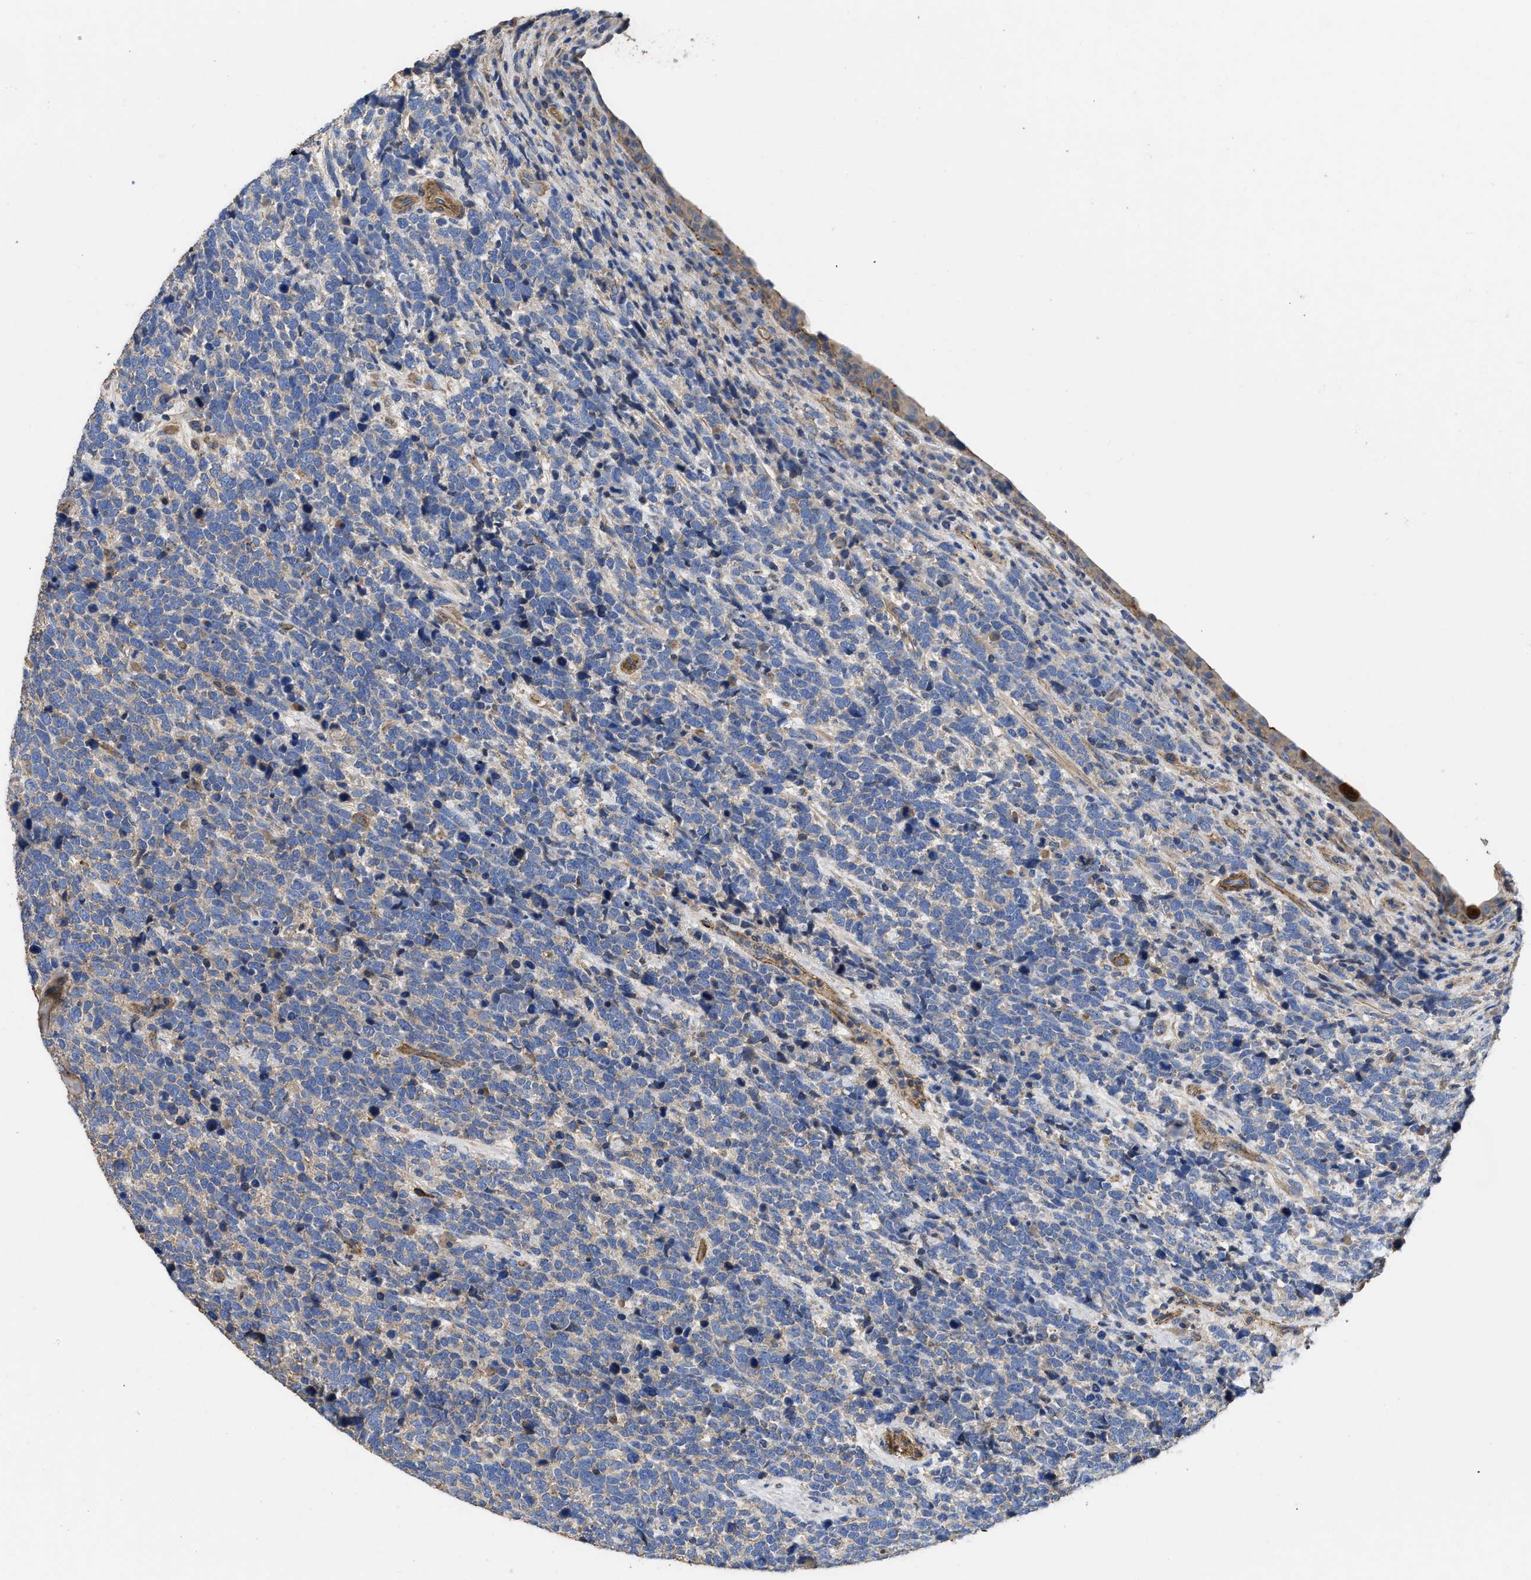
{"staining": {"intensity": "negative", "quantity": "none", "location": "none"}, "tissue": "urothelial cancer", "cell_type": "Tumor cells", "image_type": "cancer", "snomed": [{"axis": "morphology", "description": "Urothelial carcinoma, High grade"}, {"axis": "topography", "description": "Urinary bladder"}], "caption": "This is an IHC micrograph of human high-grade urothelial carcinoma. There is no expression in tumor cells.", "gene": "USP4", "patient": {"sex": "female", "age": 82}}